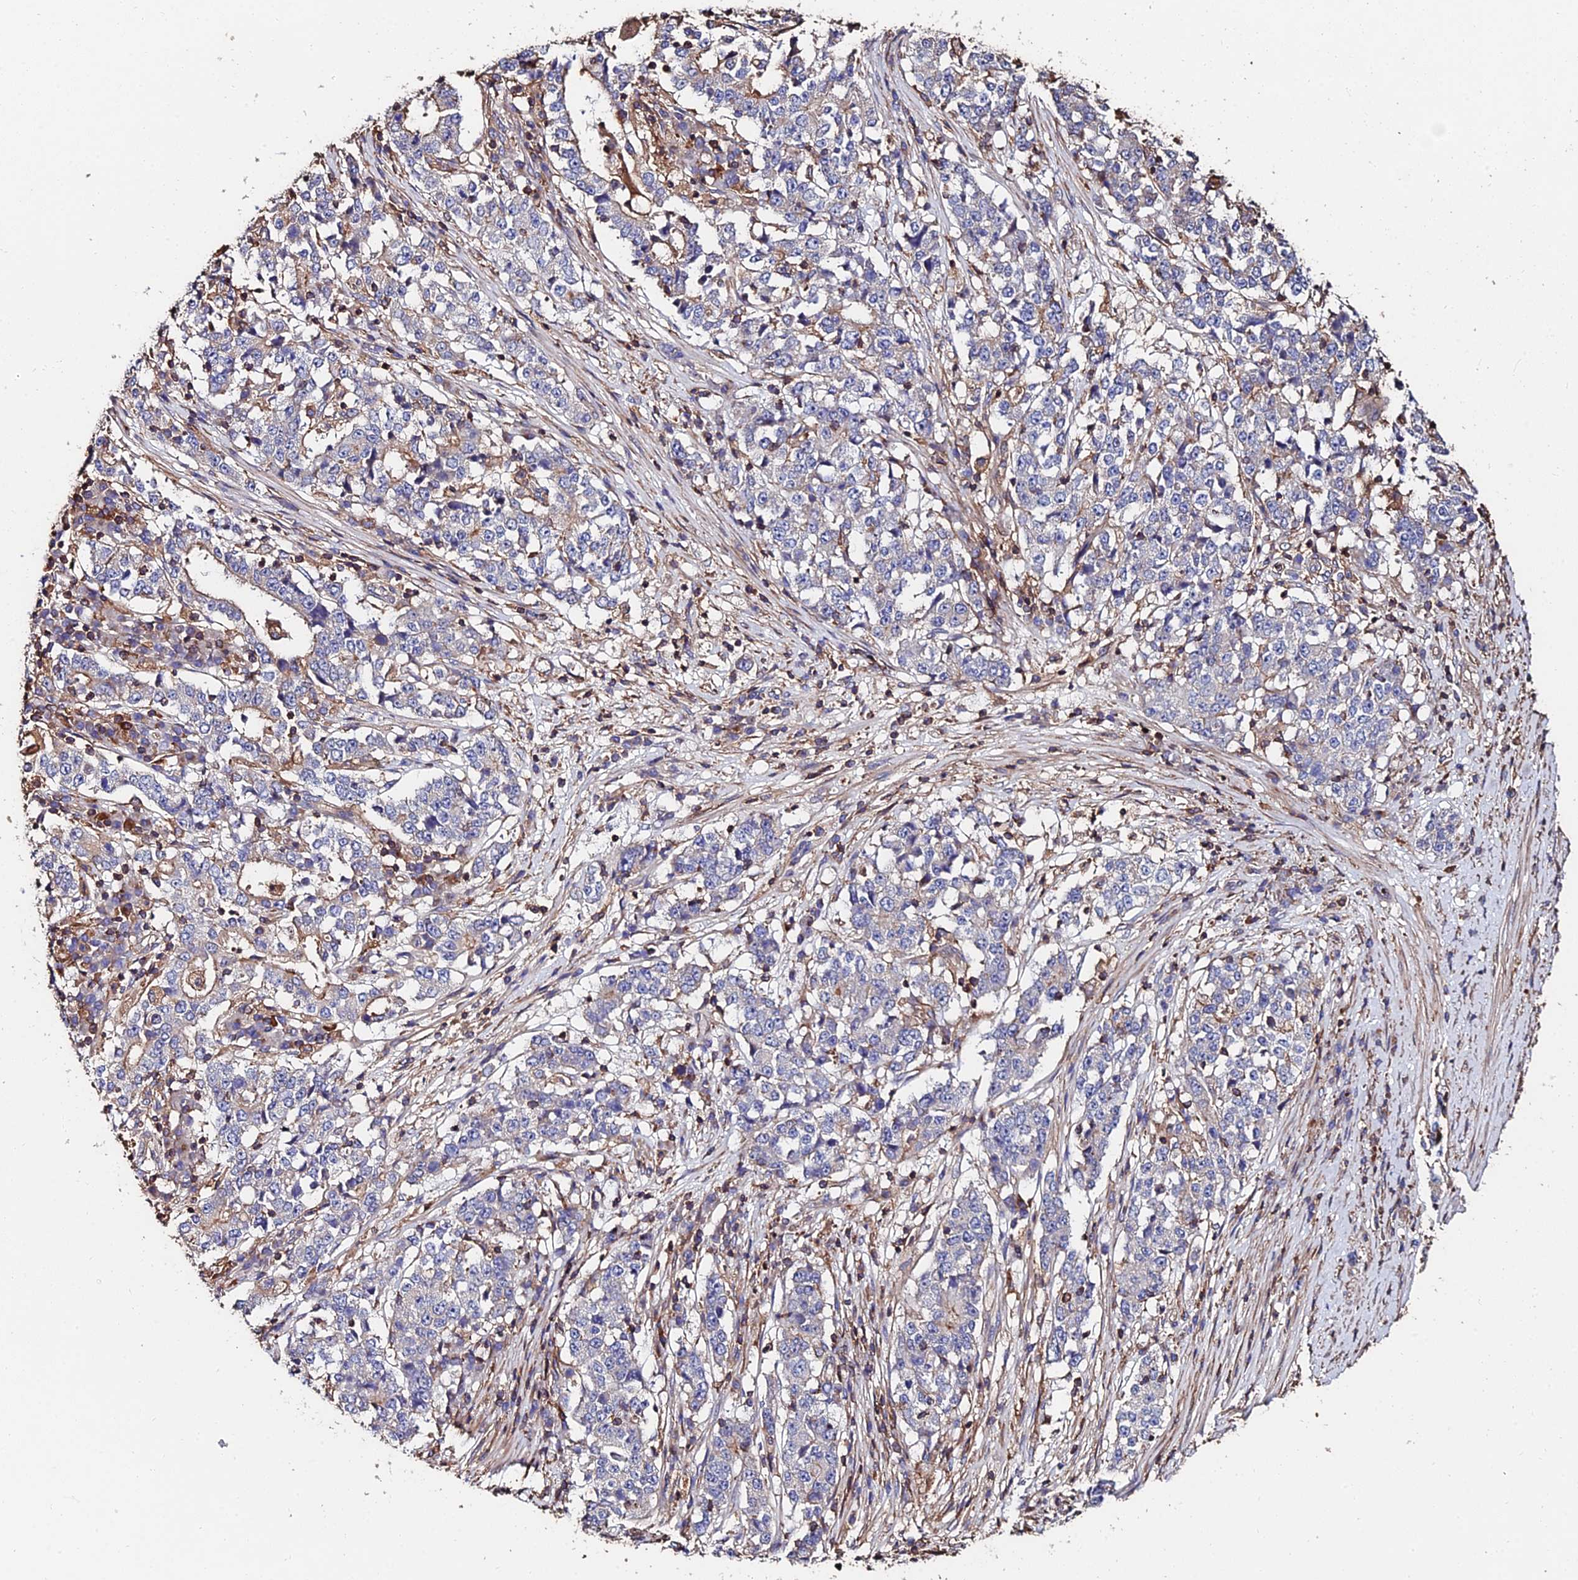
{"staining": {"intensity": "negative", "quantity": "none", "location": "none"}, "tissue": "stomach cancer", "cell_type": "Tumor cells", "image_type": "cancer", "snomed": [{"axis": "morphology", "description": "Adenocarcinoma, NOS"}, {"axis": "topography", "description": "Stomach"}], "caption": "Image shows no protein expression in tumor cells of stomach cancer (adenocarcinoma) tissue.", "gene": "EXT1", "patient": {"sex": "male", "age": 59}}